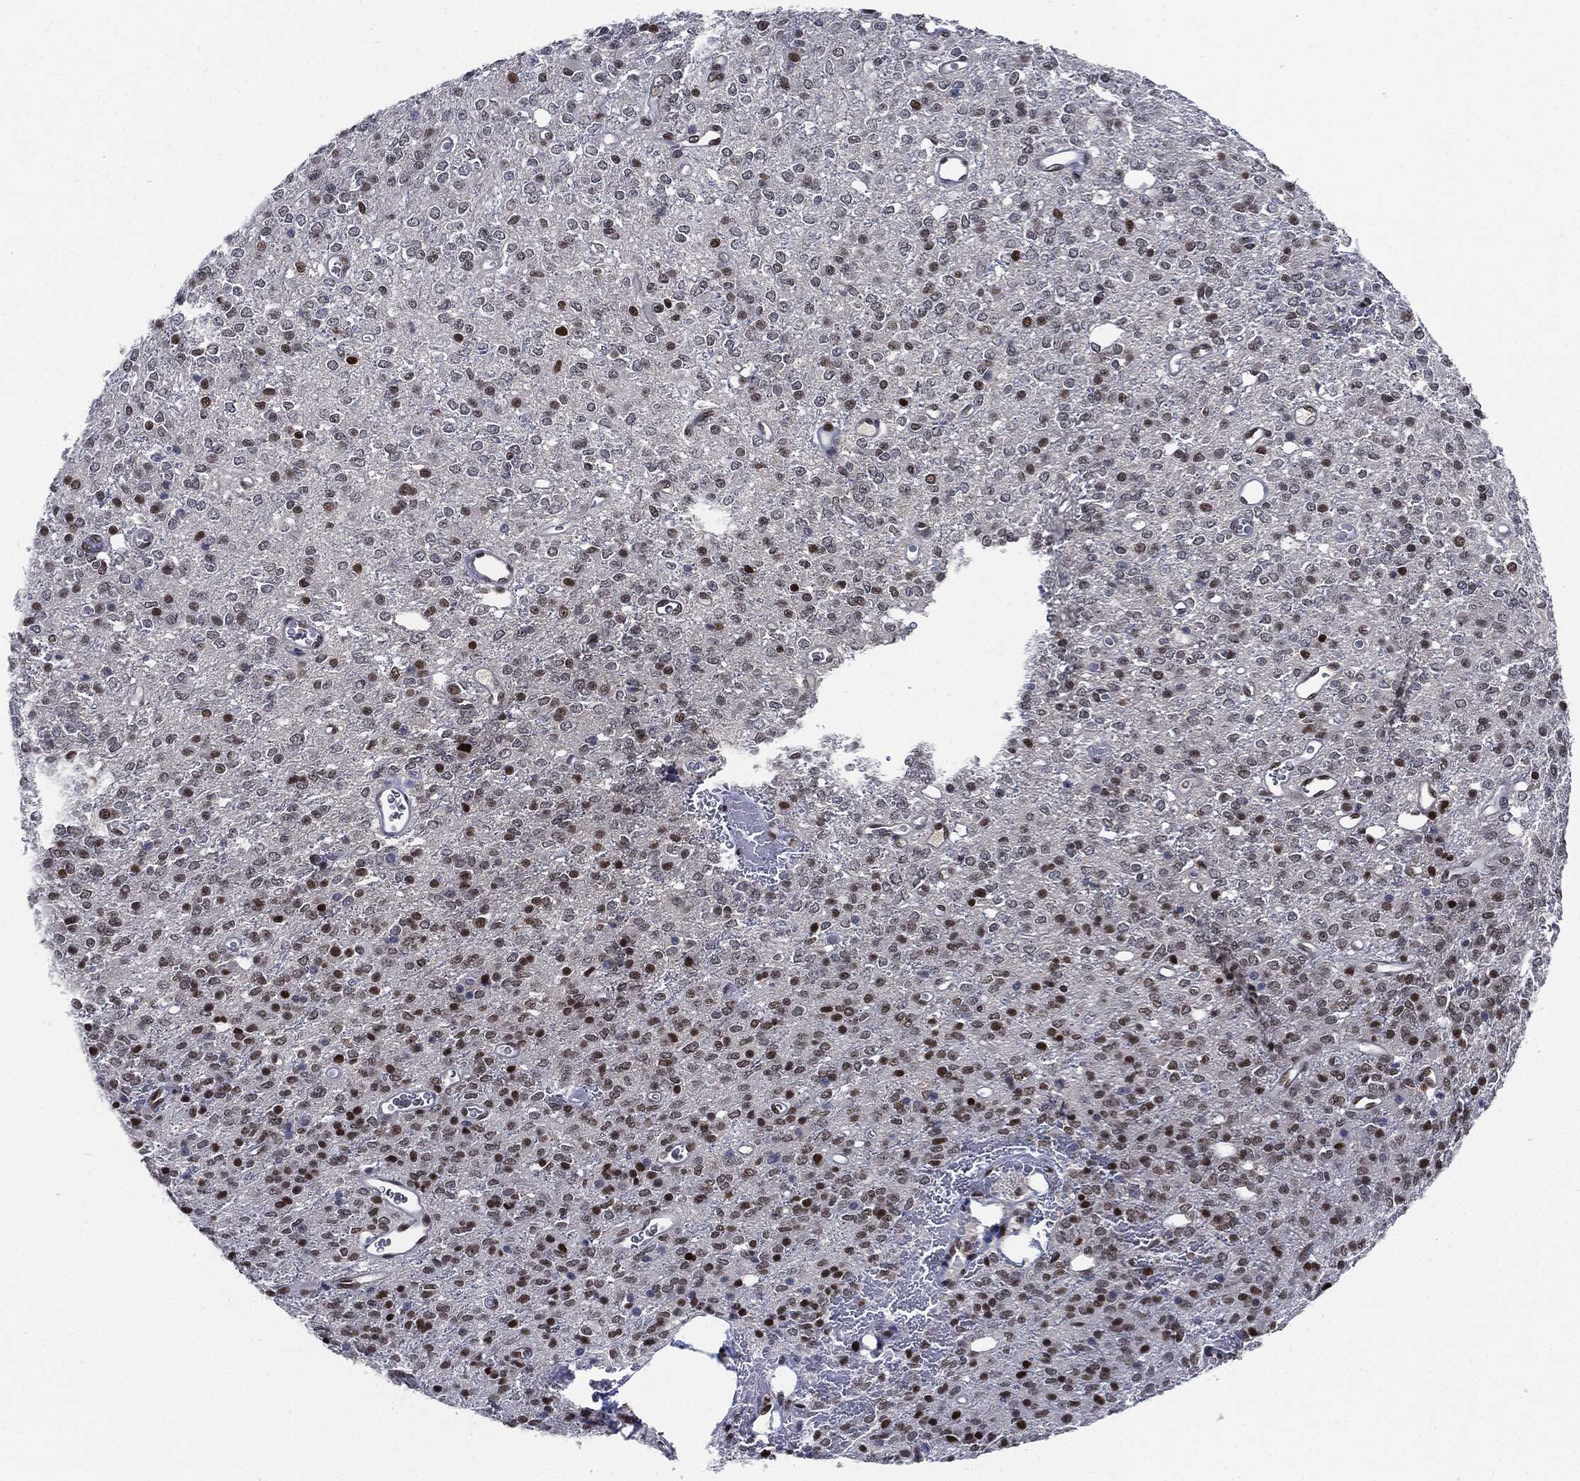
{"staining": {"intensity": "strong", "quantity": "<25%", "location": "nuclear"}, "tissue": "glioma", "cell_type": "Tumor cells", "image_type": "cancer", "snomed": [{"axis": "morphology", "description": "Glioma, malignant, Low grade"}, {"axis": "topography", "description": "Brain"}], "caption": "Immunohistochemical staining of human malignant glioma (low-grade) reveals medium levels of strong nuclear protein expression in about <25% of tumor cells.", "gene": "PCNA", "patient": {"sex": "female", "age": 45}}